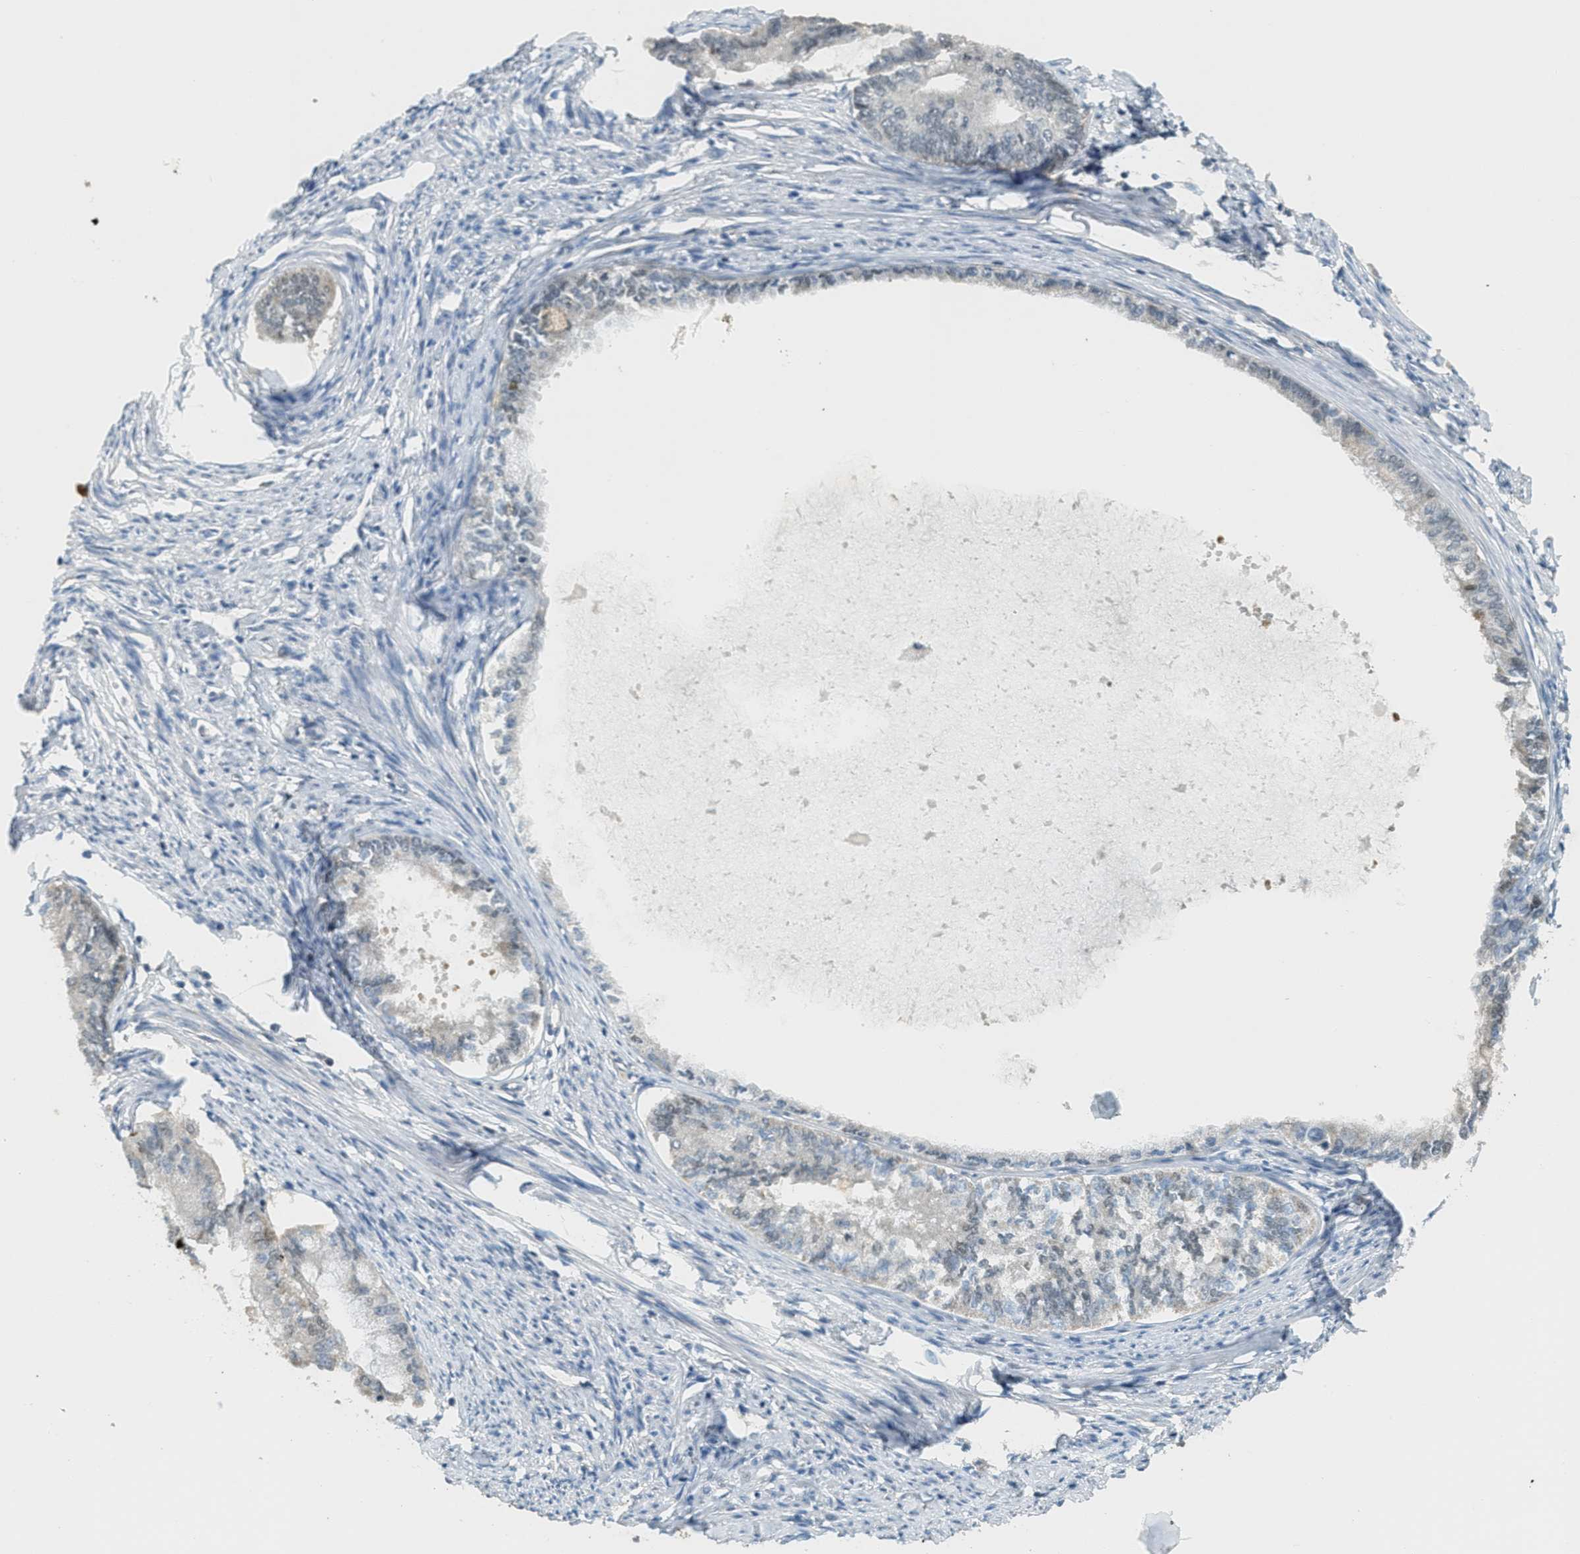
{"staining": {"intensity": "weak", "quantity": "<25%", "location": "cytoplasmic/membranous"}, "tissue": "endometrial cancer", "cell_type": "Tumor cells", "image_type": "cancer", "snomed": [{"axis": "morphology", "description": "Adenocarcinoma, NOS"}, {"axis": "topography", "description": "Endometrium"}], "caption": "The image displays no staining of tumor cells in endometrial cancer.", "gene": "TCF20", "patient": {"sex": "female", "age": 86}}